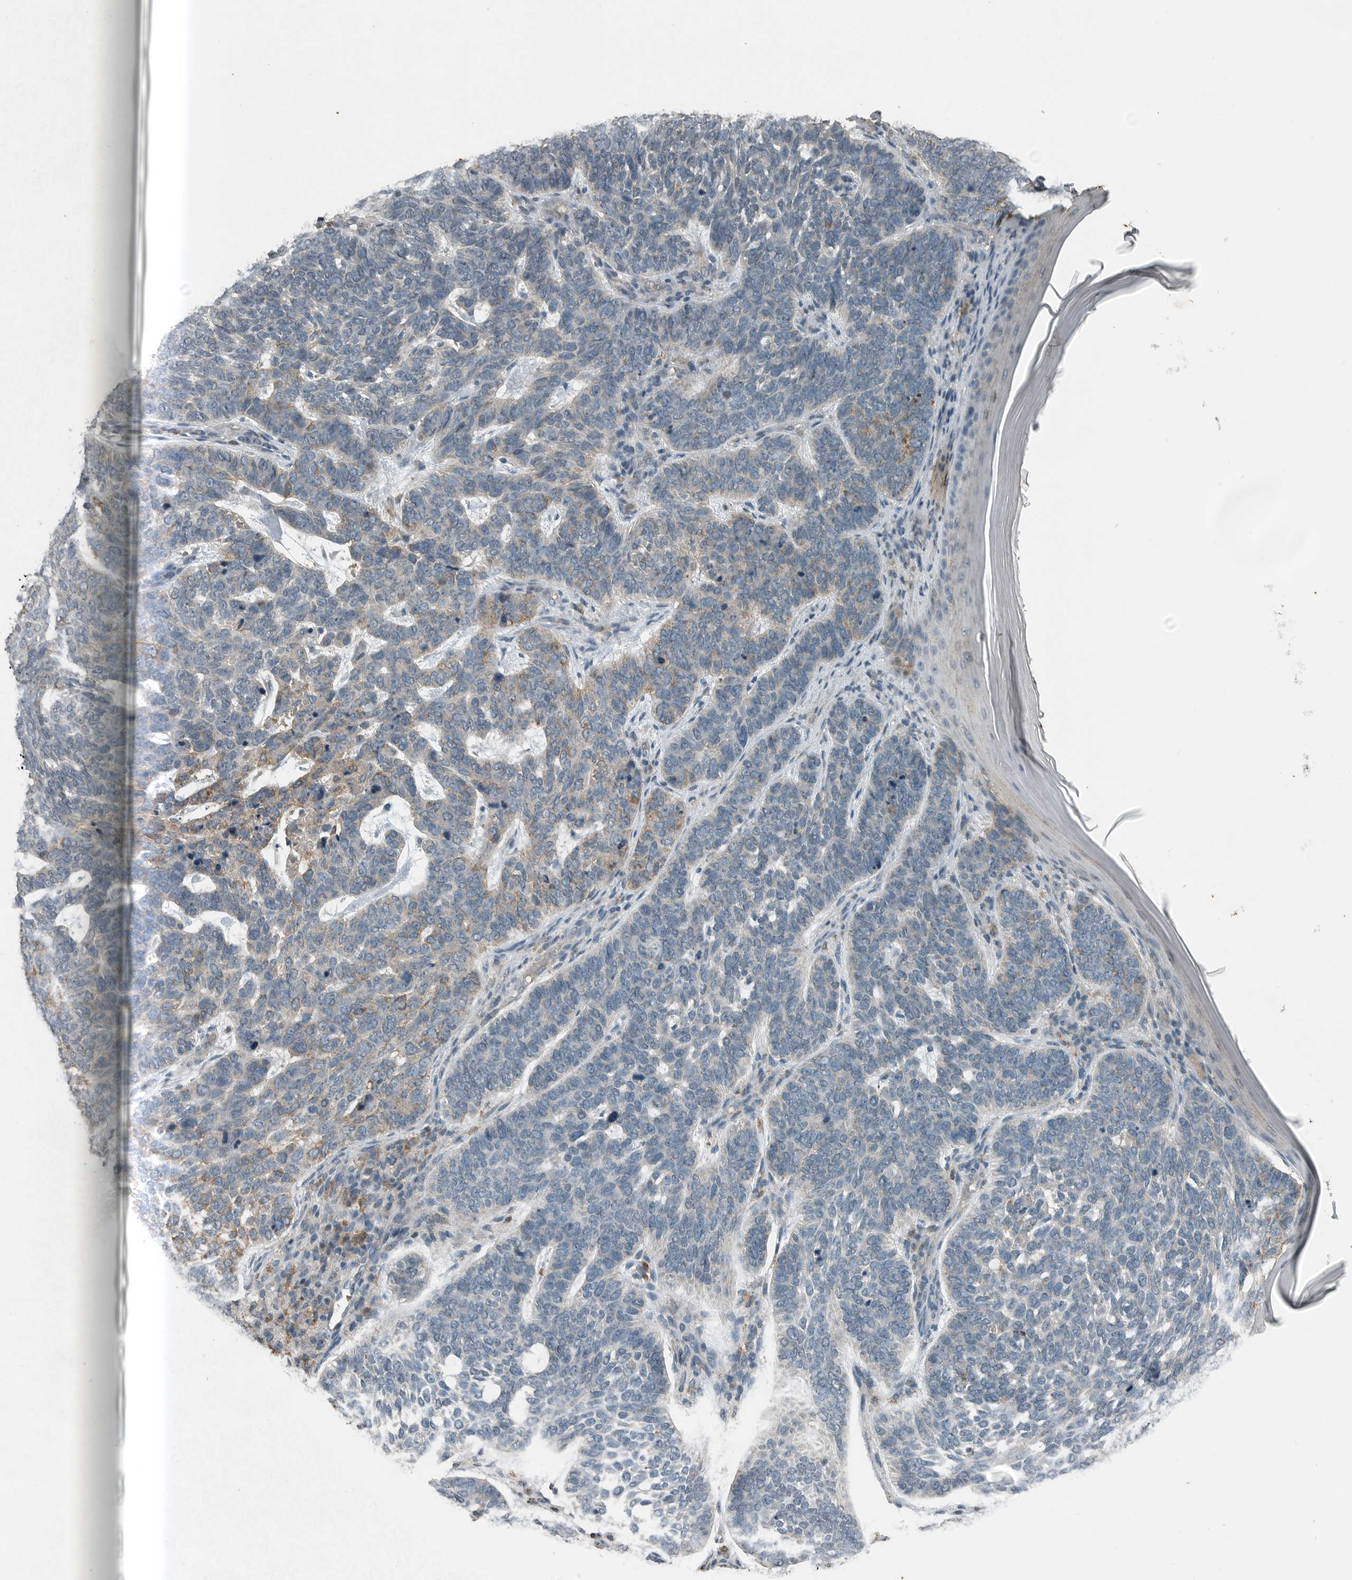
{"staining": {"intensity": "weak", "quantity": "25%-75%", "location": "cytoplasmic/membranous"}, "tissue": "skin cancer", "cell_type": "Tumor cells", "image_type": "cancer", "snomed": [{"axis": "morphology", "description": "Basal cell carcinoma"}, {"axis": "topography", "description": "Skin"}], "caption": "Protein staining of skin cancer tissue reveals weak cytoplasmic/membranous positivity in approximately 25%-75% of tumor cells.", "gene": "IL6ST", "patient": {"sex": "female", "age": 85}}